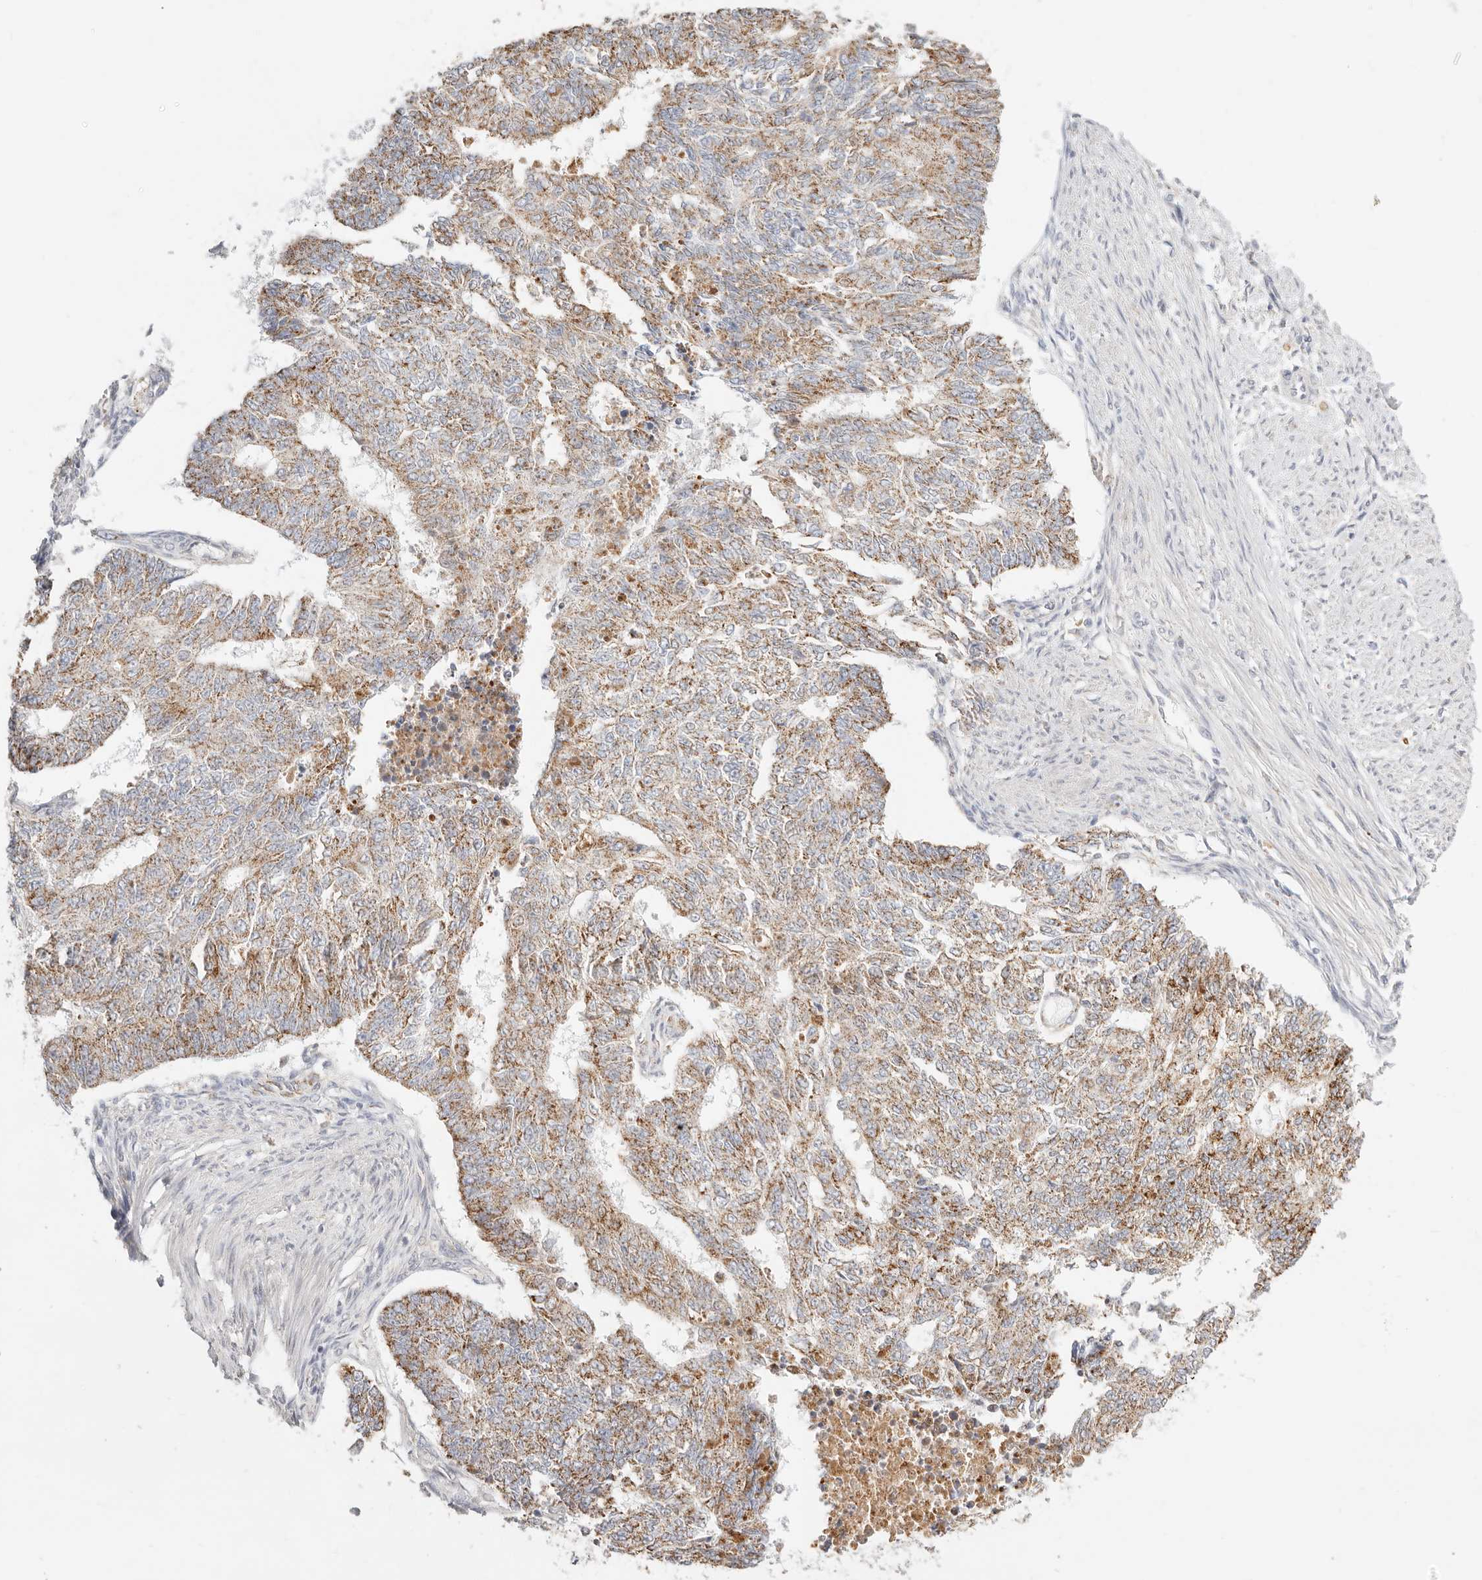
{"staining": {"intensity": "moderate", "quantity": ">75%", "location": "cytoplasmic/membranous"}, "tissue": "endometrial cancer", "cell_type": "Tumor cells", "image_type": "cancer", "snomed": [{"axis": "morphology", "description": "Adenocarcinoma, NOS"}, {"axis": "topography", "description": "Endometrium"}], "caption": "DAB immunohistochemical staining of human endometrial cancer (adenocarcinoma) shows moderate cytoplasmic/membranous protein expression in approximately >75% of tumor cells.", "gene": "ACOX1", "patient": {"sex": "female", "age": 32}}